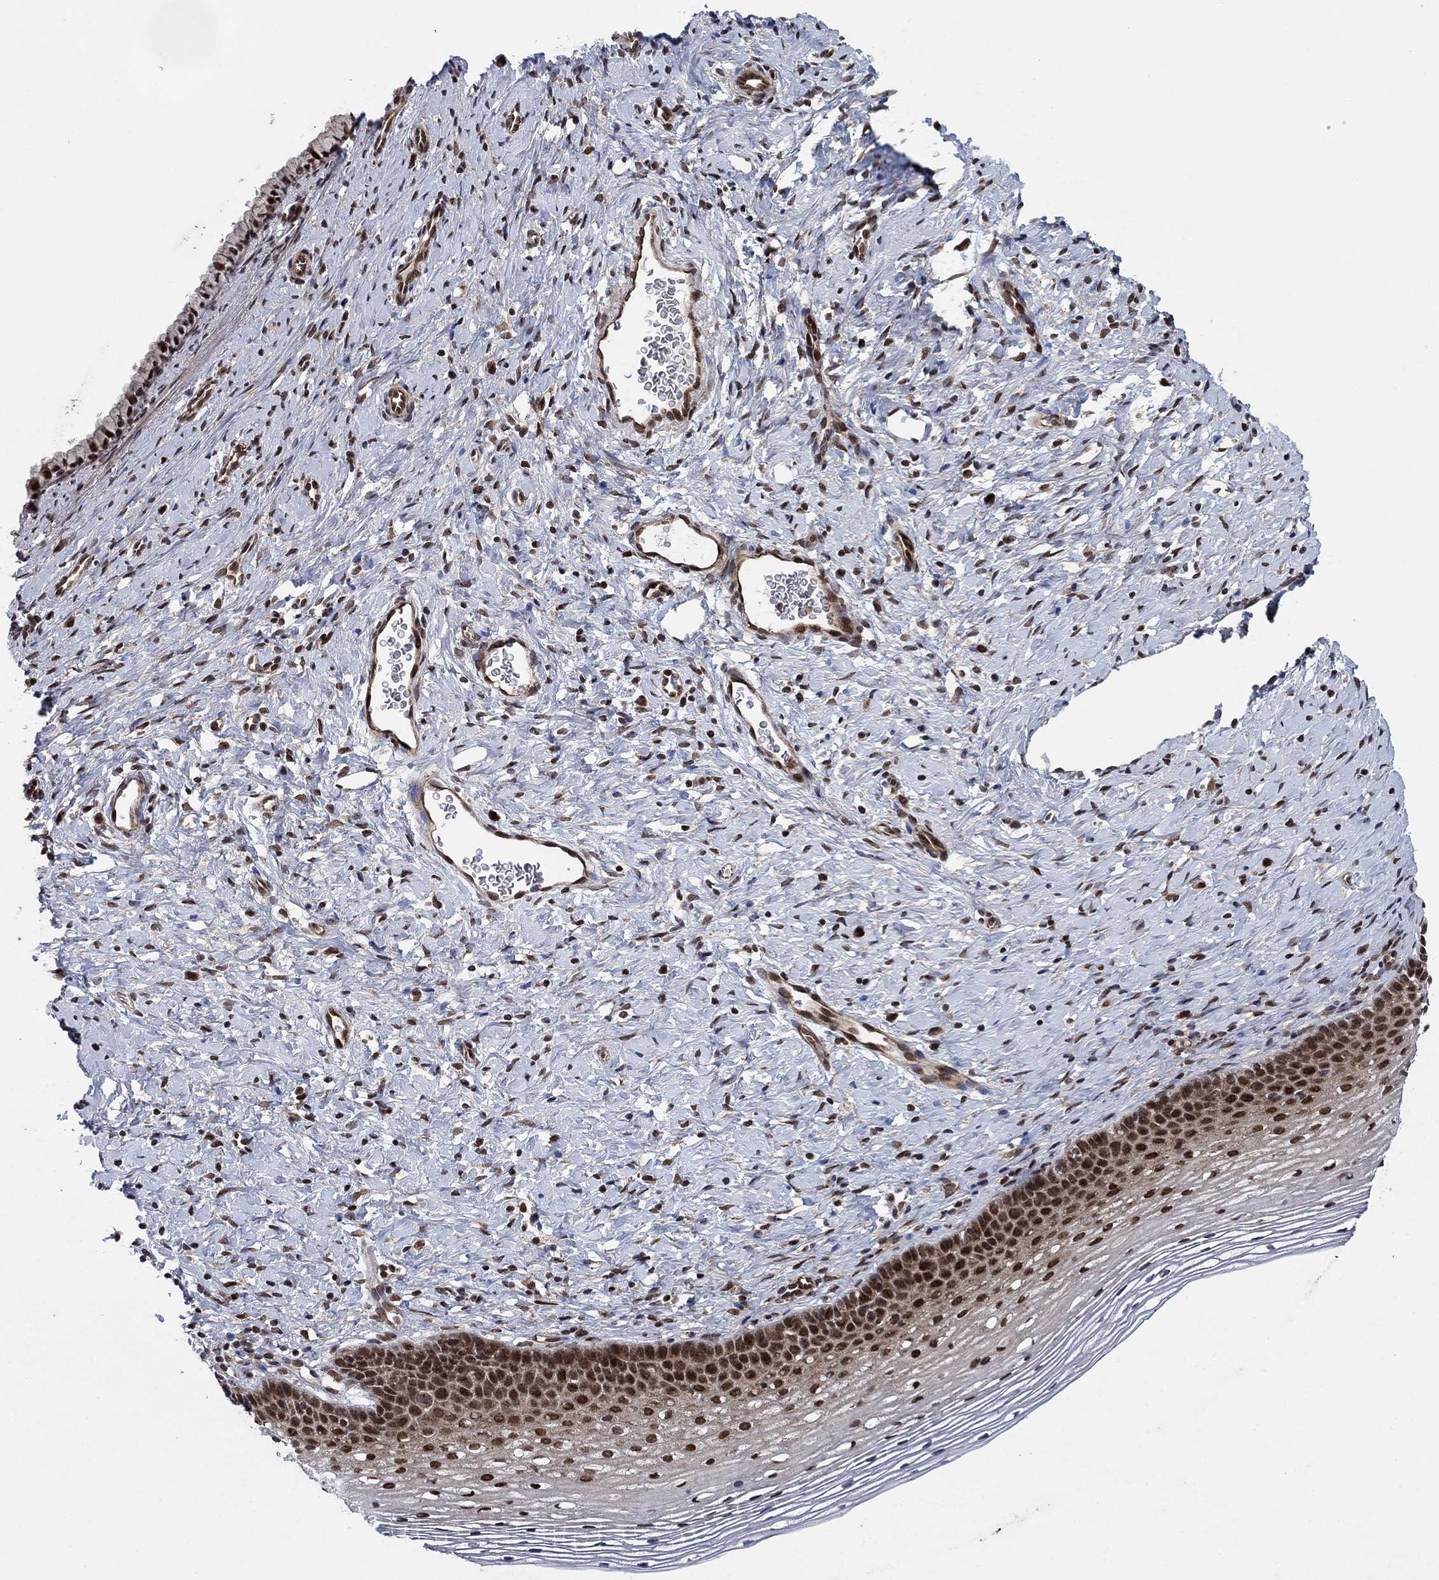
{"staining": {"intensity": "strong", "quantity": "25%-75%", "location": "nuclear"}, "tissue": "cervix", "cell_type": "Glandular cells", "image_type": "normal", "snomed": [{"axis": "morphology", "description": "Normal tissue, NOS"}, {"axis": "topography", "description": "Cervix"}], "caption": "Cervix stained with DAB (3,3'-diaminobenzidine) immunohistochemistry (IHC) reveals high levels of strong nuclear positivity in about 25%-75% of glandular cells. Using DAB (3,3'-diaminobenzidine) (brown) and hematoxylin (blue) stains, captured at high magnification using brightfield microscopy.", "gene": "PRICKLE4", "patient": {"sex": "female", "age": 39}}